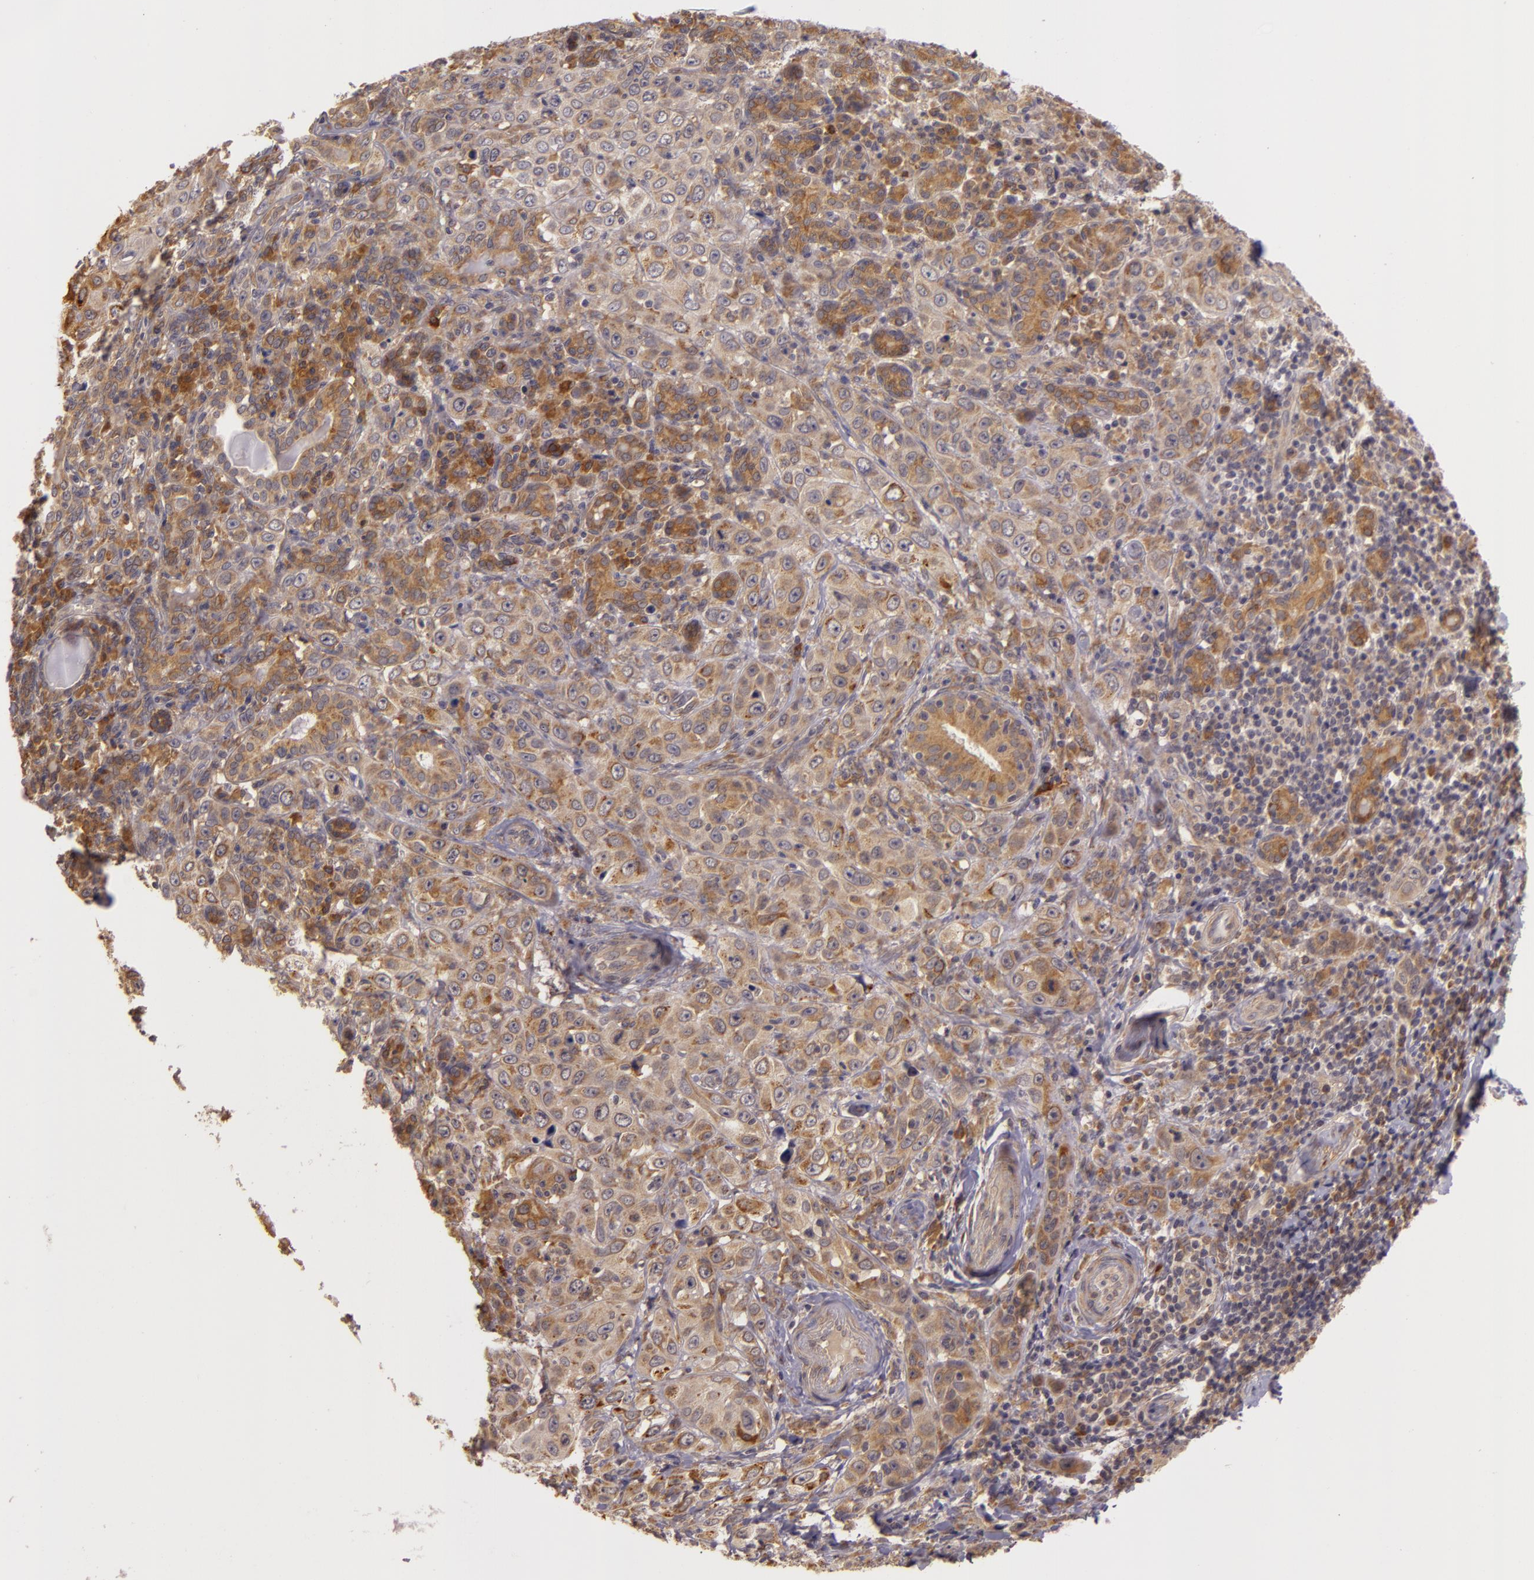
{"staining": {"intensity": "moderate", "quantity": "<25%", "location": "cytoplasmic/membranous"}, "tissue": "skin cancer", "cell_type": "Tumor cells", "image_type": "cancer", "snomed": [{"axis": "morphology", "description": "Squamous cell carcinoma, NOS"}, {"axis": "topography", "description": "Skin"}], "caption": "The histopathology image exhibits a brown stain indicating the presence of a protein in the cytoplasmic/membranous of tumor cells in skin cancer. The staining was performed using DAB to visualize the protein expression in brown, while the nuclei were stained in blue with hematoxylin (Magnification: 20x).", "gene": "PPP1R3F", "patient": {"sex": "male", "age": 84}}